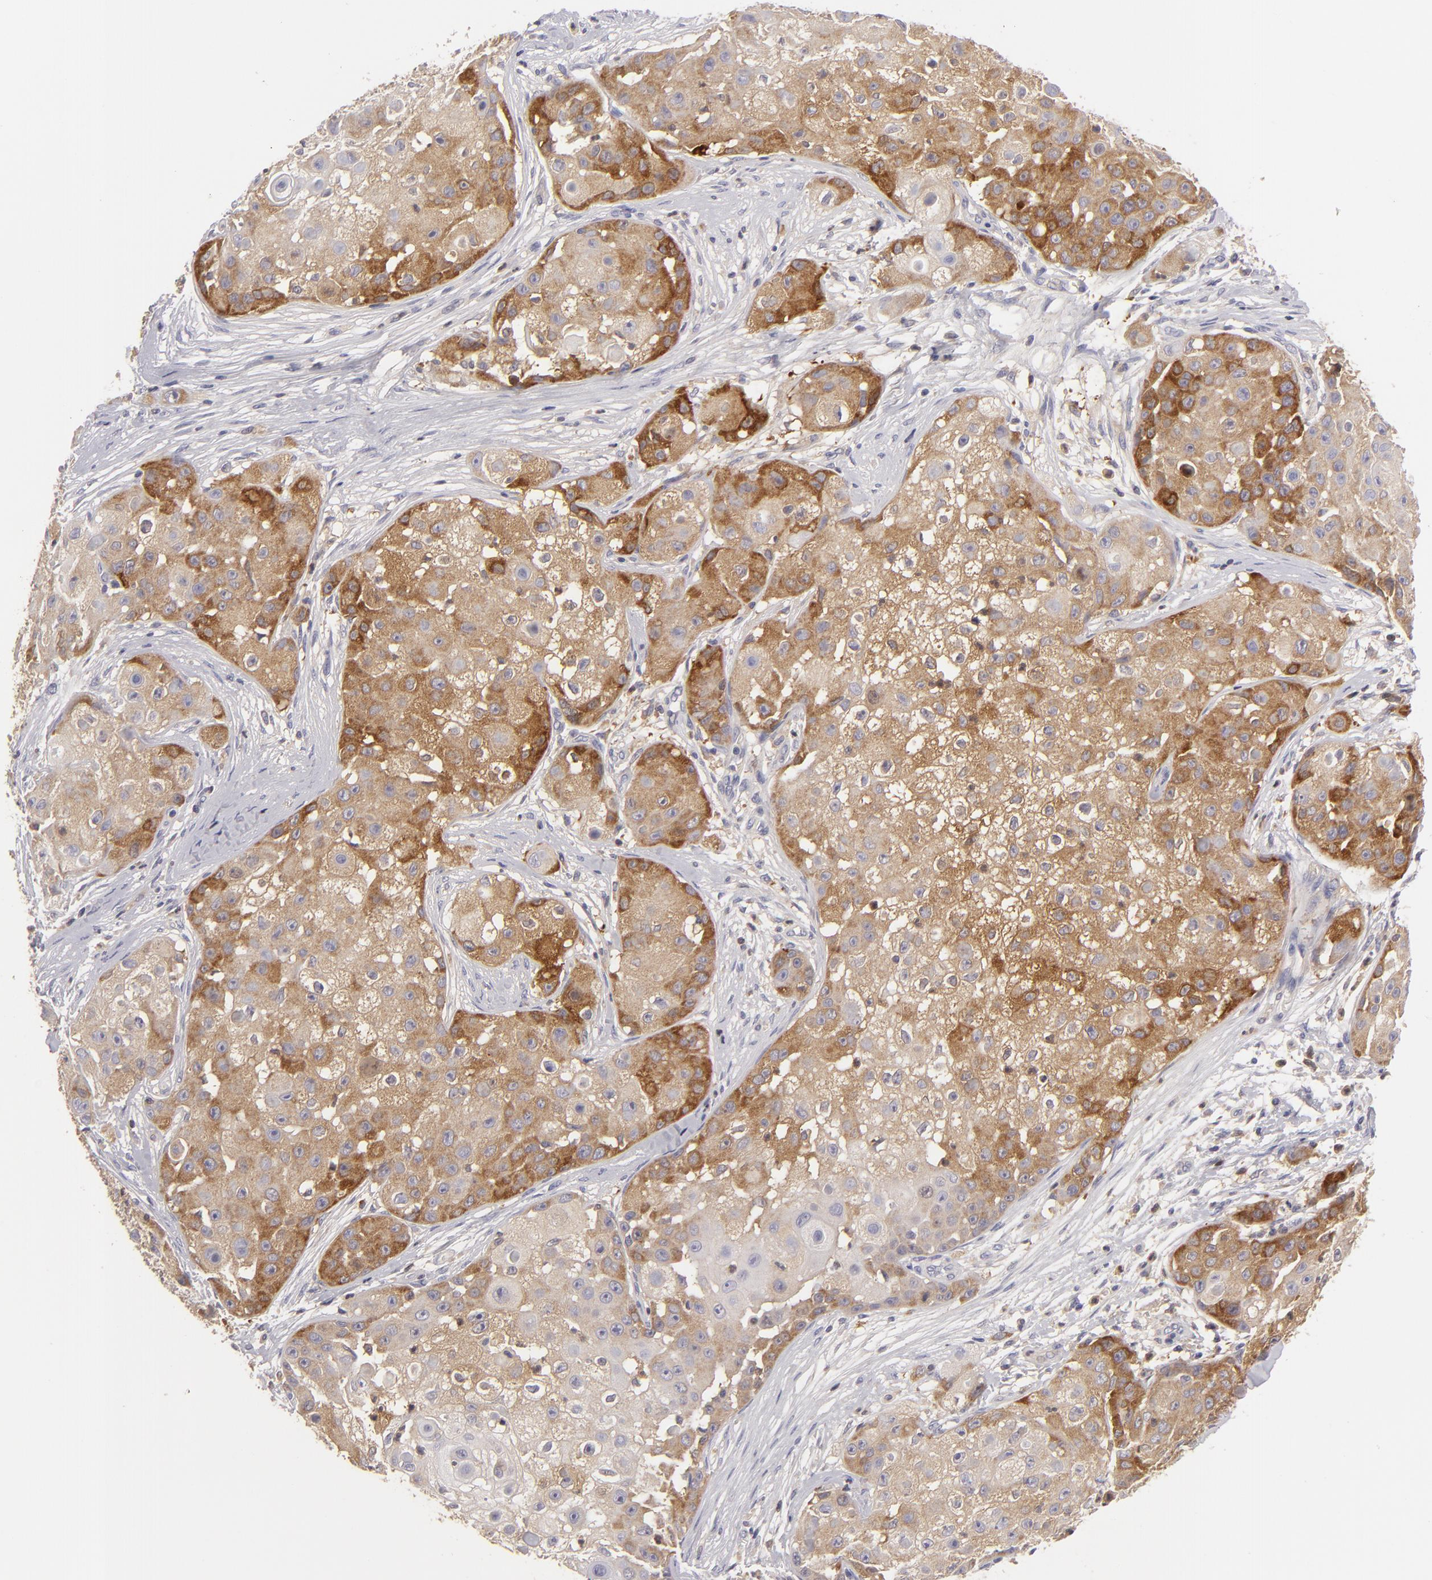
{"staining": {"intensity": "moderate", "quantity": ">75%", "location": "cytoplasmic/membranous"}, "tissue": "skin cancer", "cell_type": "Tumor cells", "image_type": "cancer", "snomed": [{"axis": "morphology", "description": "Squamous cell carcinoma, NOS"}, {"axis": "topography", "description": "Skin"}], "caption": "IHC micrograph of neoplastic tissue: skin cancer (squamous cell carcinoma) stained using IHC shows medium levels of moderate protein expression localized specifically in the cytoplasmic/membranous of tumor cells, appearing as a cytoplasmic/membranous brown color.", "gene": "MMP10", "patient": {"sex": "female", "age": 57}}